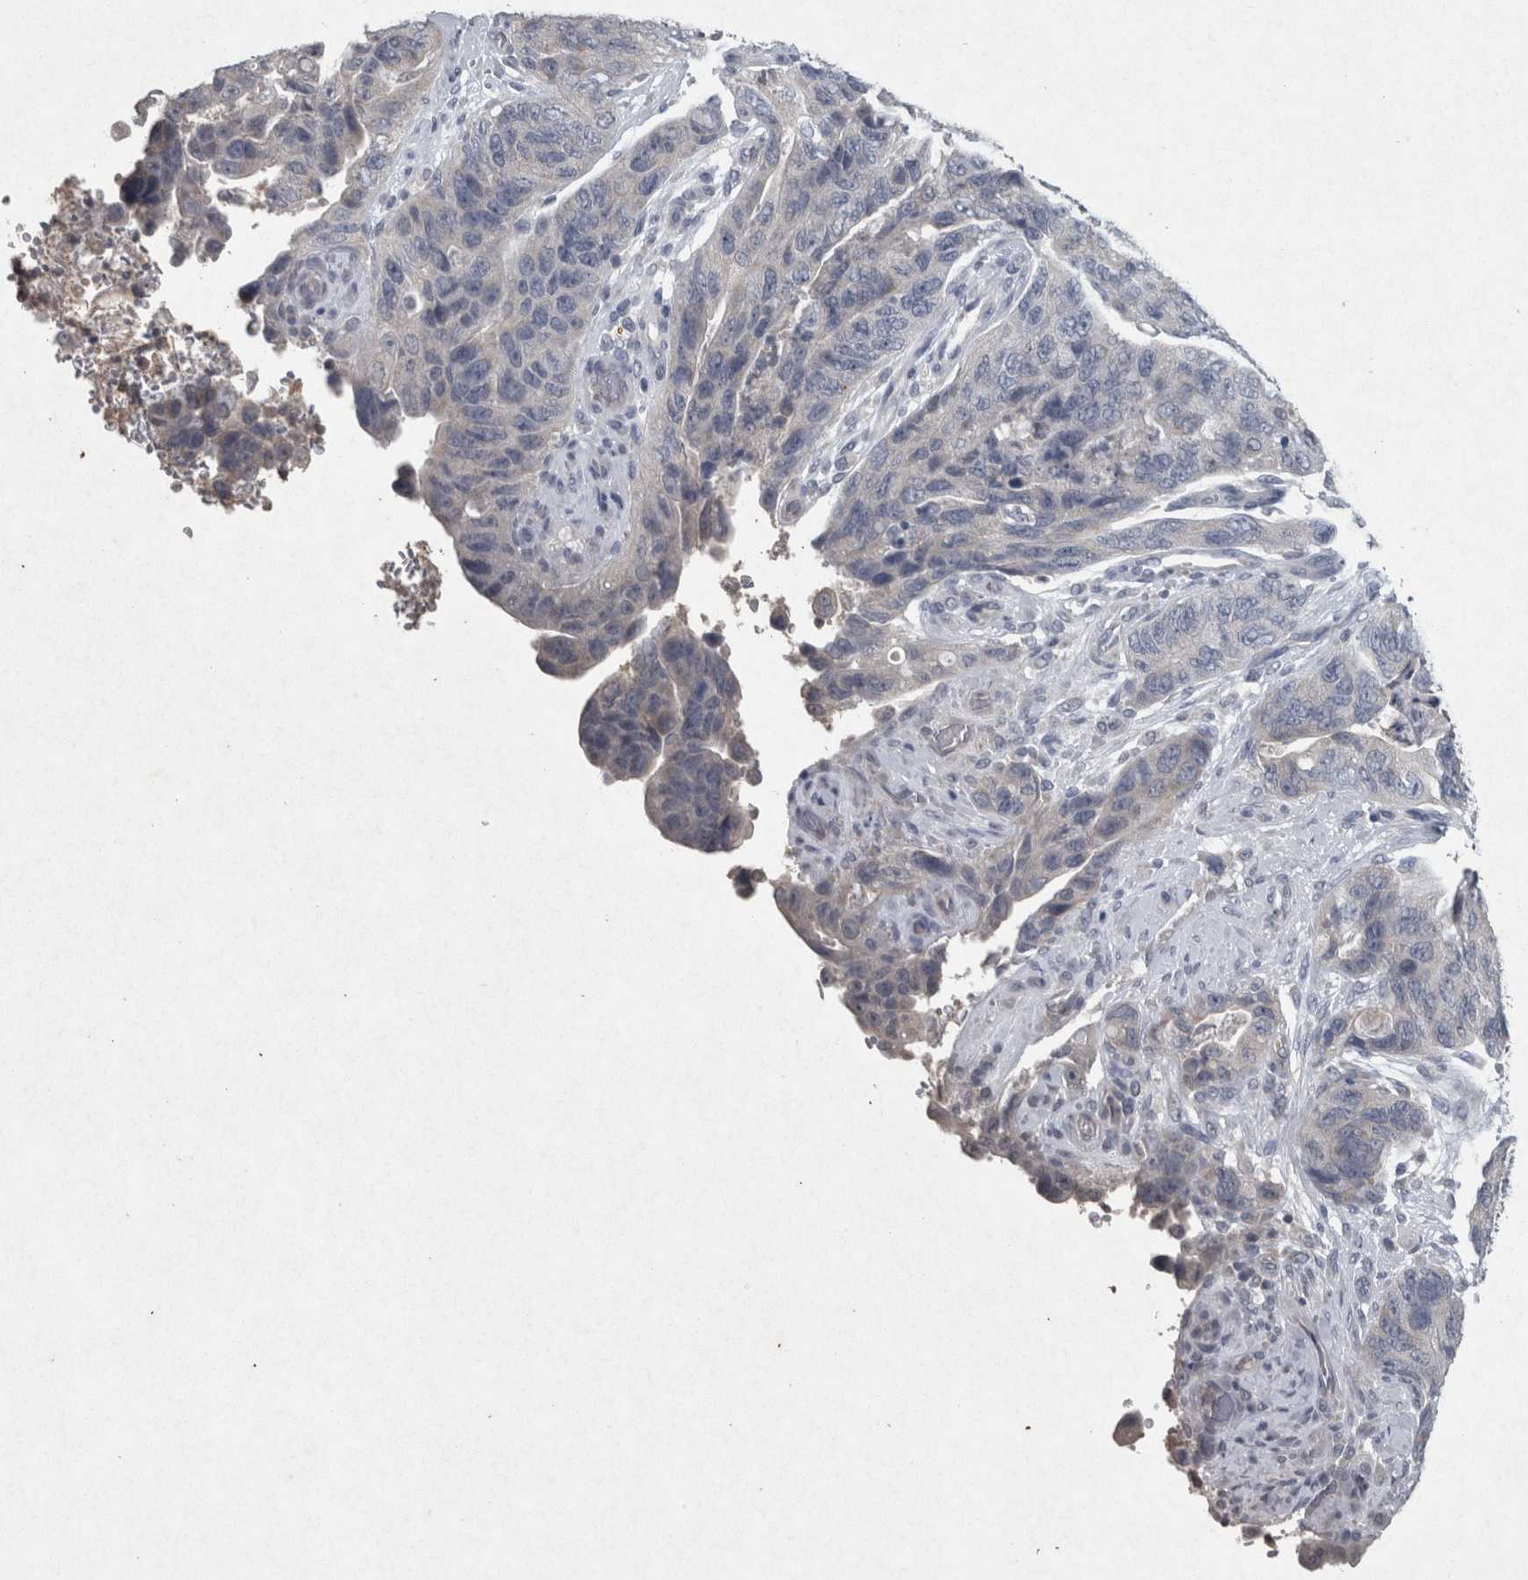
{"staining": {"intensity": "negative", "quantity": "none", "location": "none"}, "tissue": "stomach cancer", "cell_type": "Tumor cells", "image_type": "cancer", "snomed": [{"axis": "morphology", "description": "Adenocarcinoma, NOS"}, {"axis": "topography", "description": "Stomach"}], "caption": "DAB immunohistochemical staining of stomach adenocarcinoma reveals no significant staining in tumor cells.", "gene": "WNT7A", "patient": {"sex": "female", "age": 89}}